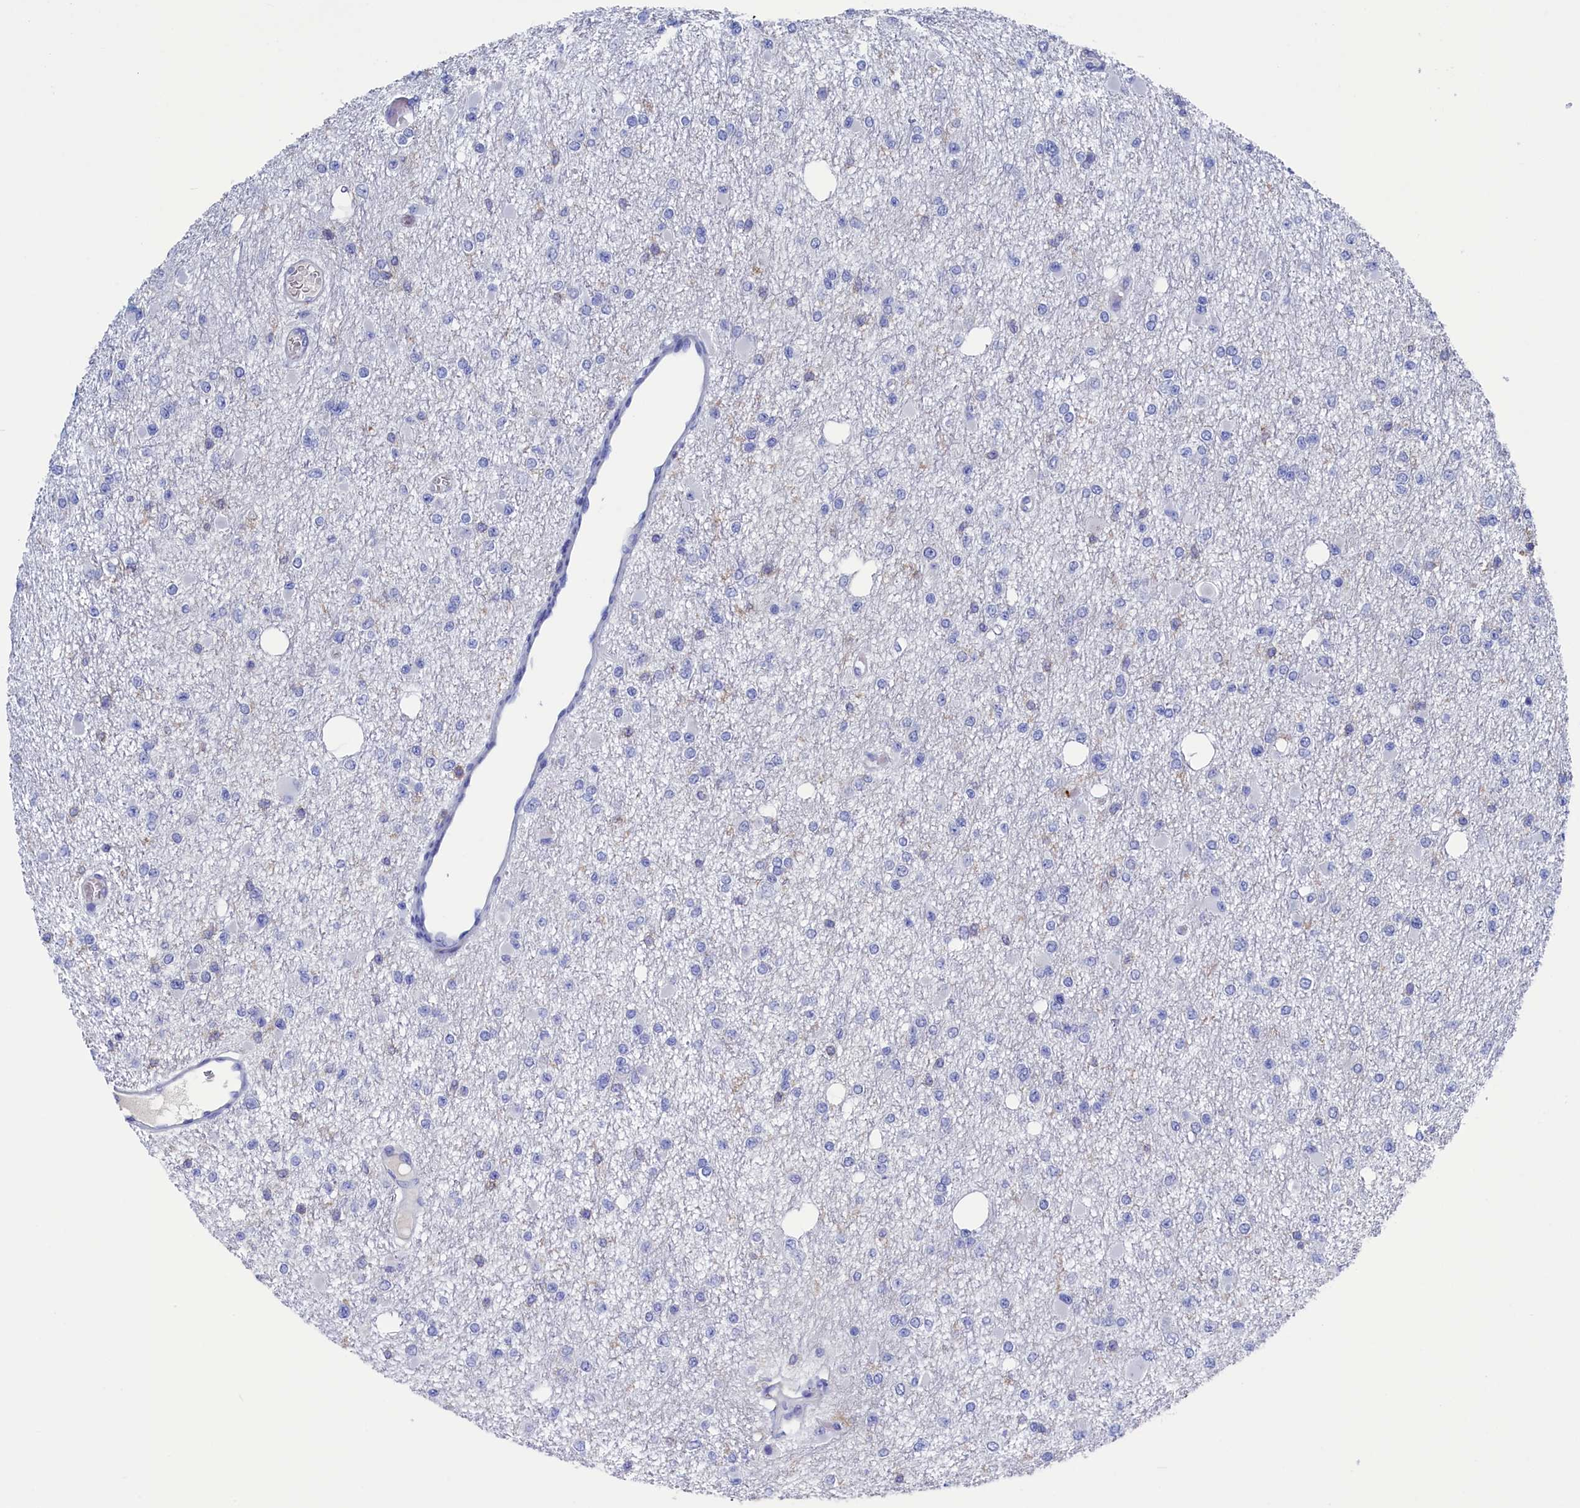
{"staining": {"intensity": "negative", "quantity": "none", "location": "none"}, "tissue": "glioma", "cell_type": "Tumor cells", "image_type": "cancer", "snomed": [{"axis": "morphology", "description": "Glioma, malignant, Low grade"}, {"axis": "topography", "description": "Brain"}], "caption": "DAB immunohistochemical staining of low-grade glioma (malignant) reveals no significant positivity in tumor cells. Brightfield microscopy of immunohistochemistry stained with DAB (3,3'-diaminobenzidine) (brown) and hematoxylin (blue), captured at high magnification.", "gene": "TYROBP", "patient": {"sex": "female", "age": 22}}